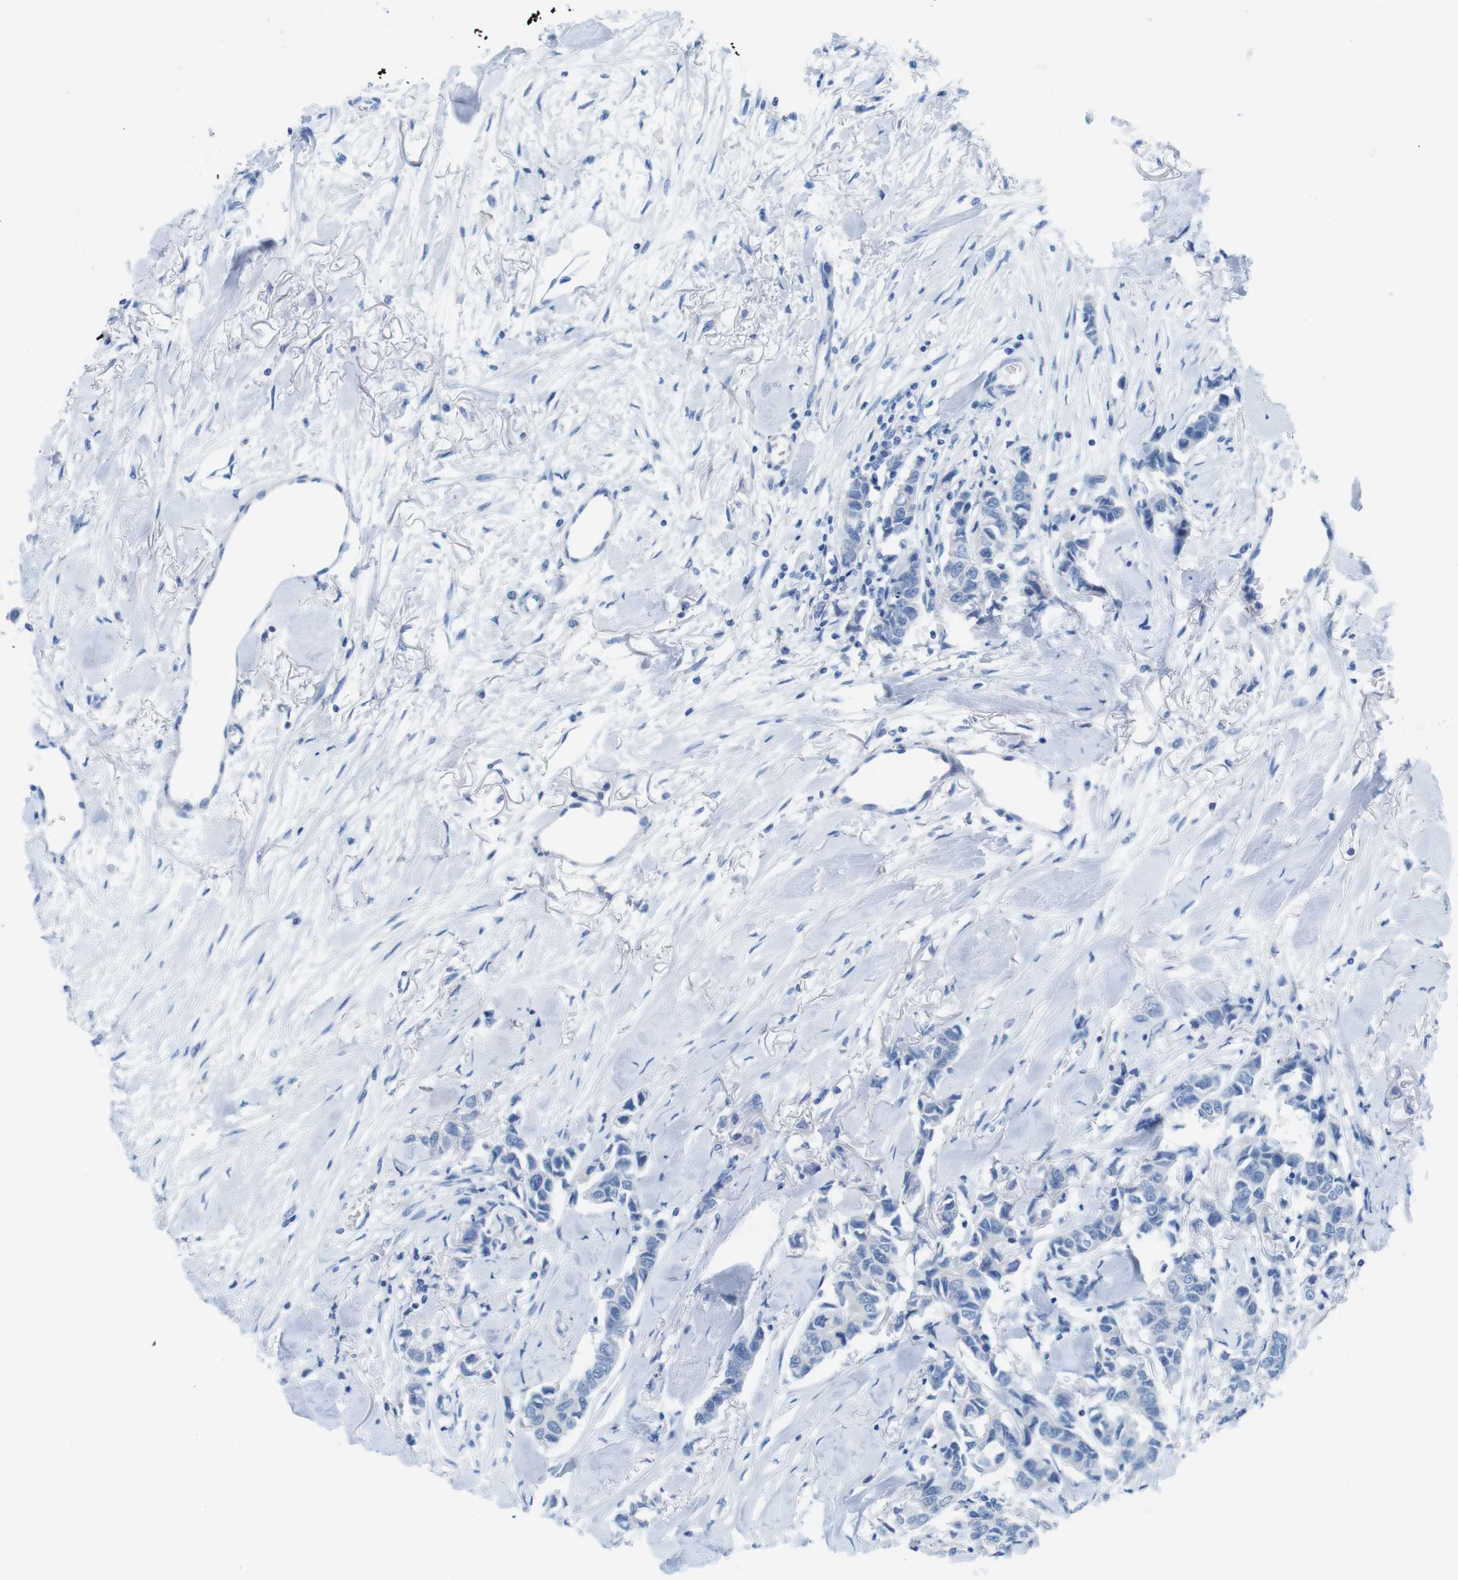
{"staining": {"intensity": "negative", "quantity": "none", "location": "none"}, "tissue": "breast cancer", "cell_type": "Tumor cells", "image_type": "cancer", "snomed": [{"axis": "morphology", "description": "Duct carcinoma"}, {"axis": "topography", "description": "Breast"}], "caption": "Breast cancer was stained to show a protein in brown. There is no significant positivity in tumor cells.", "gene": "GAP43", "patient": {"sex": "female", "age": 80}}